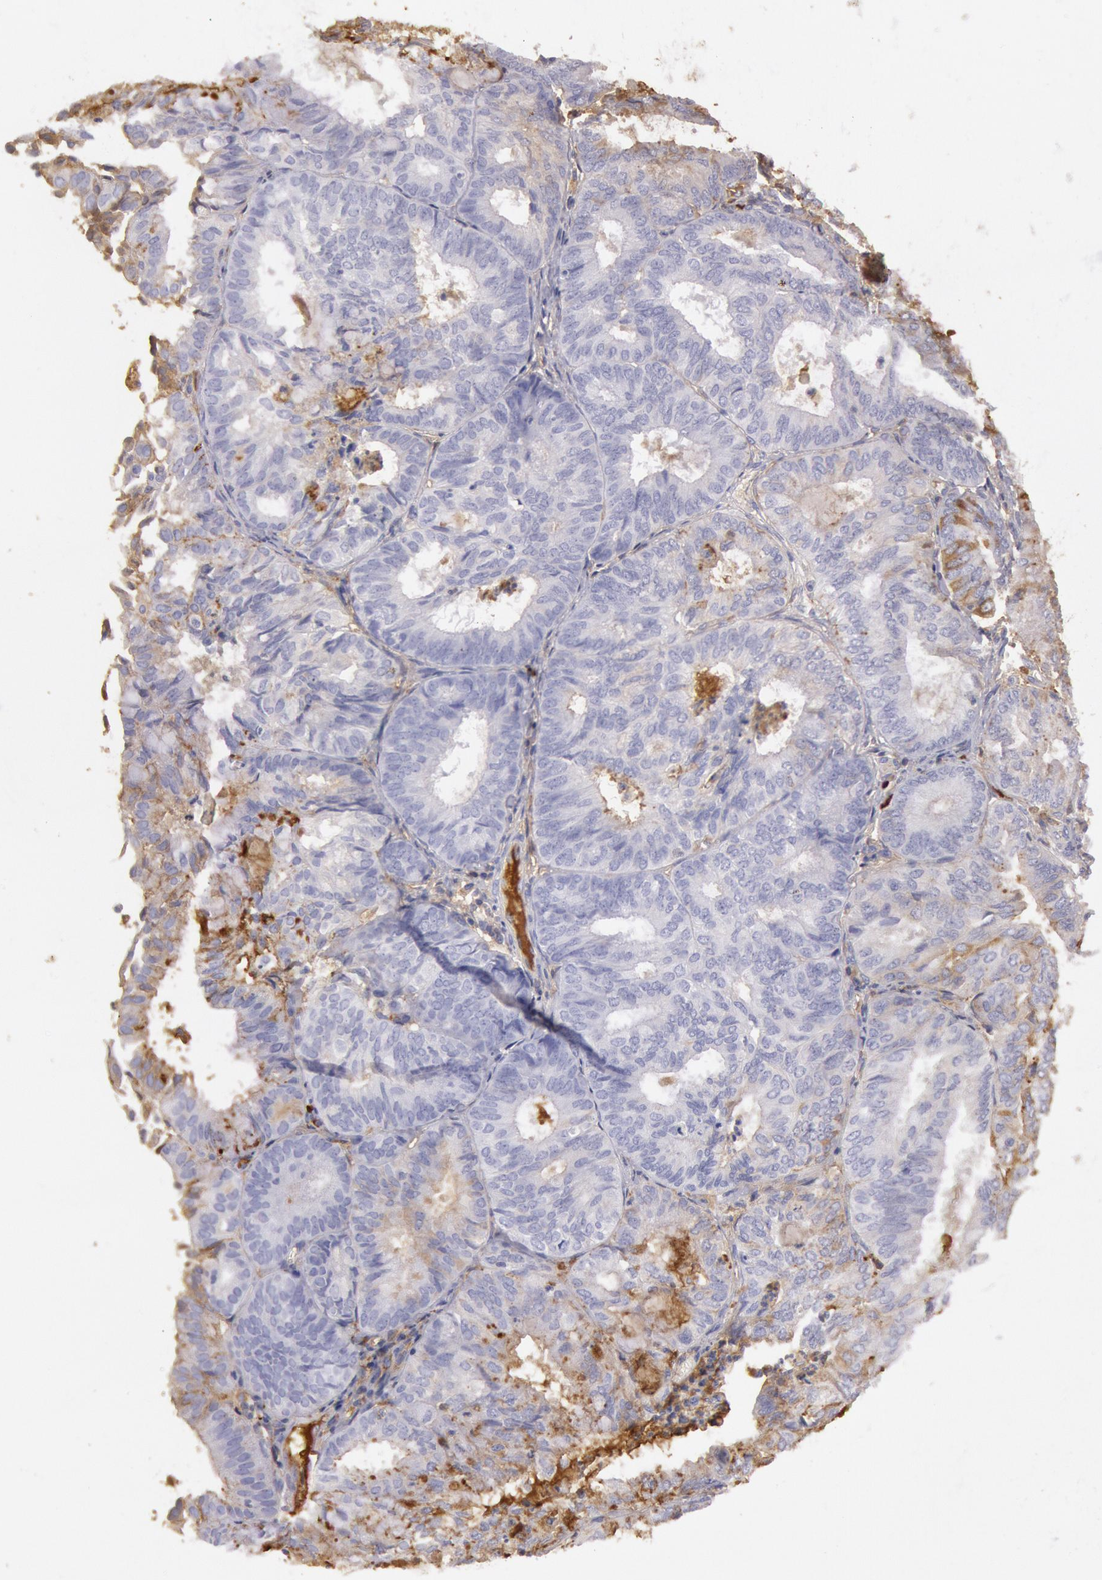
{"staining": {"intensity": "moderate", "quantity": "25%-75%", "location": "cytoplasmic/membranous"}, "tissue": "endometrial cancer", "cell_type": "Tumor cells", "image_type": "cancer", "snomed": [{"axis": "morphology", "description": "Adenocarcinoma, NOS"}, {"axis": "topography", "description": "Endometrium"}], "caption": "Immunohistochemical staining of human adenocarcinoma (endometrial) demonstrates medium levels of moderate cytoplasmic/membranous positivity in approximately 25%-75% of tumor cells.", "gene": "IGHA1", "patient": {"sex": "female", "age": 59}}